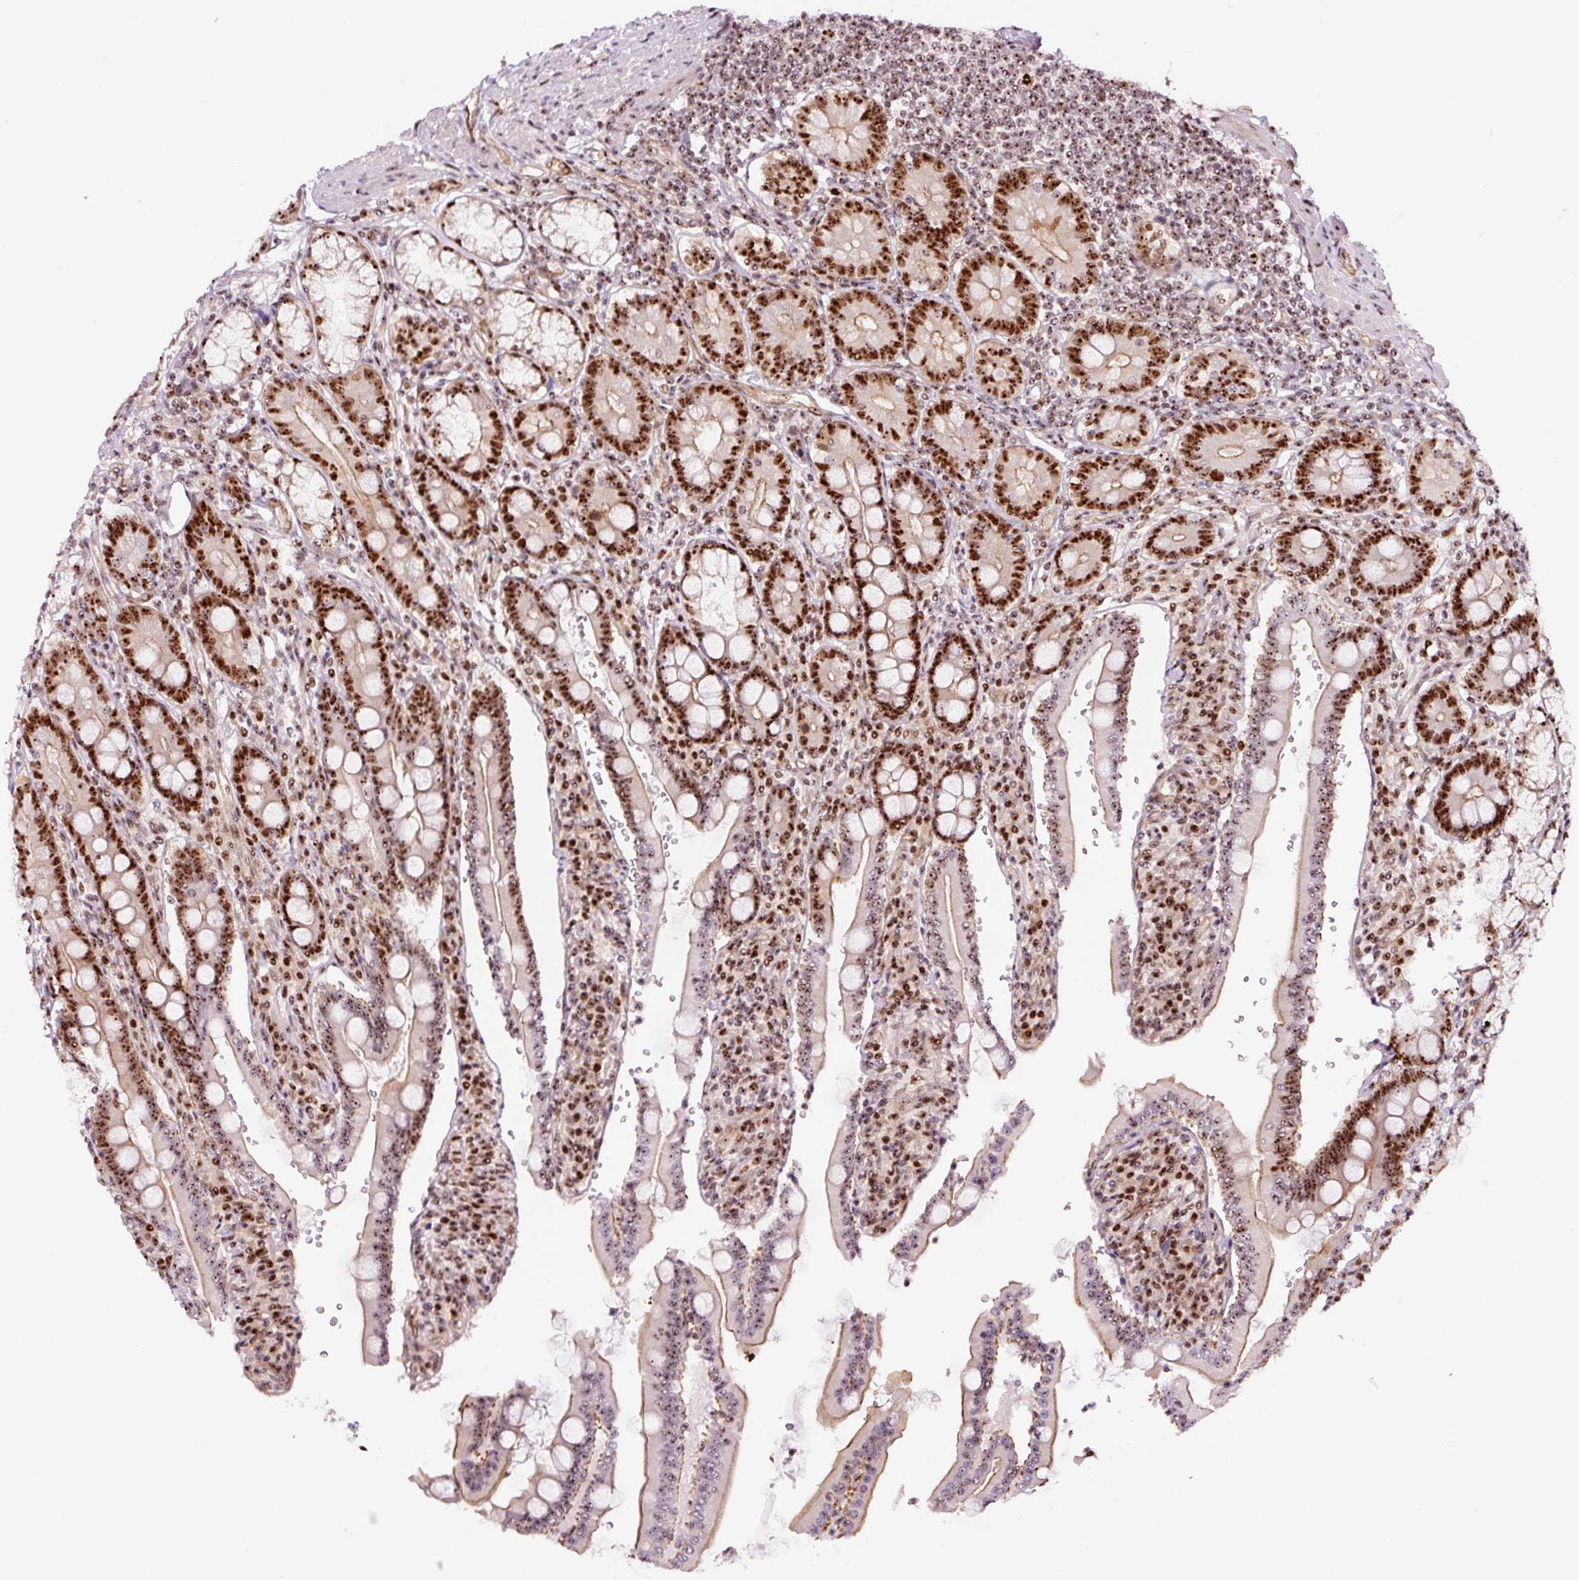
{"staining": {"intensity": "strong", "quantity": ">75%", "location": "cytoplasmic/membranous,nuclear"}, "tissue": "duodenum", "cell_type": "Glandular cells", "image_type": "normal", "snomed": [{"axis": "morphology", "description": "Normal tissue, NOS"}, {"axis": "topography", "description": "Duodenum"}], "caption": "IHC photomicrograph of benign duodenum stained for a protein (brown), which reveals high levels of strong cytoplasmic/membranous,nuclear positivity in about >75% of glandular cells.", "gene": "GNL3", "patient": {"sex": "female", "age": 67}}